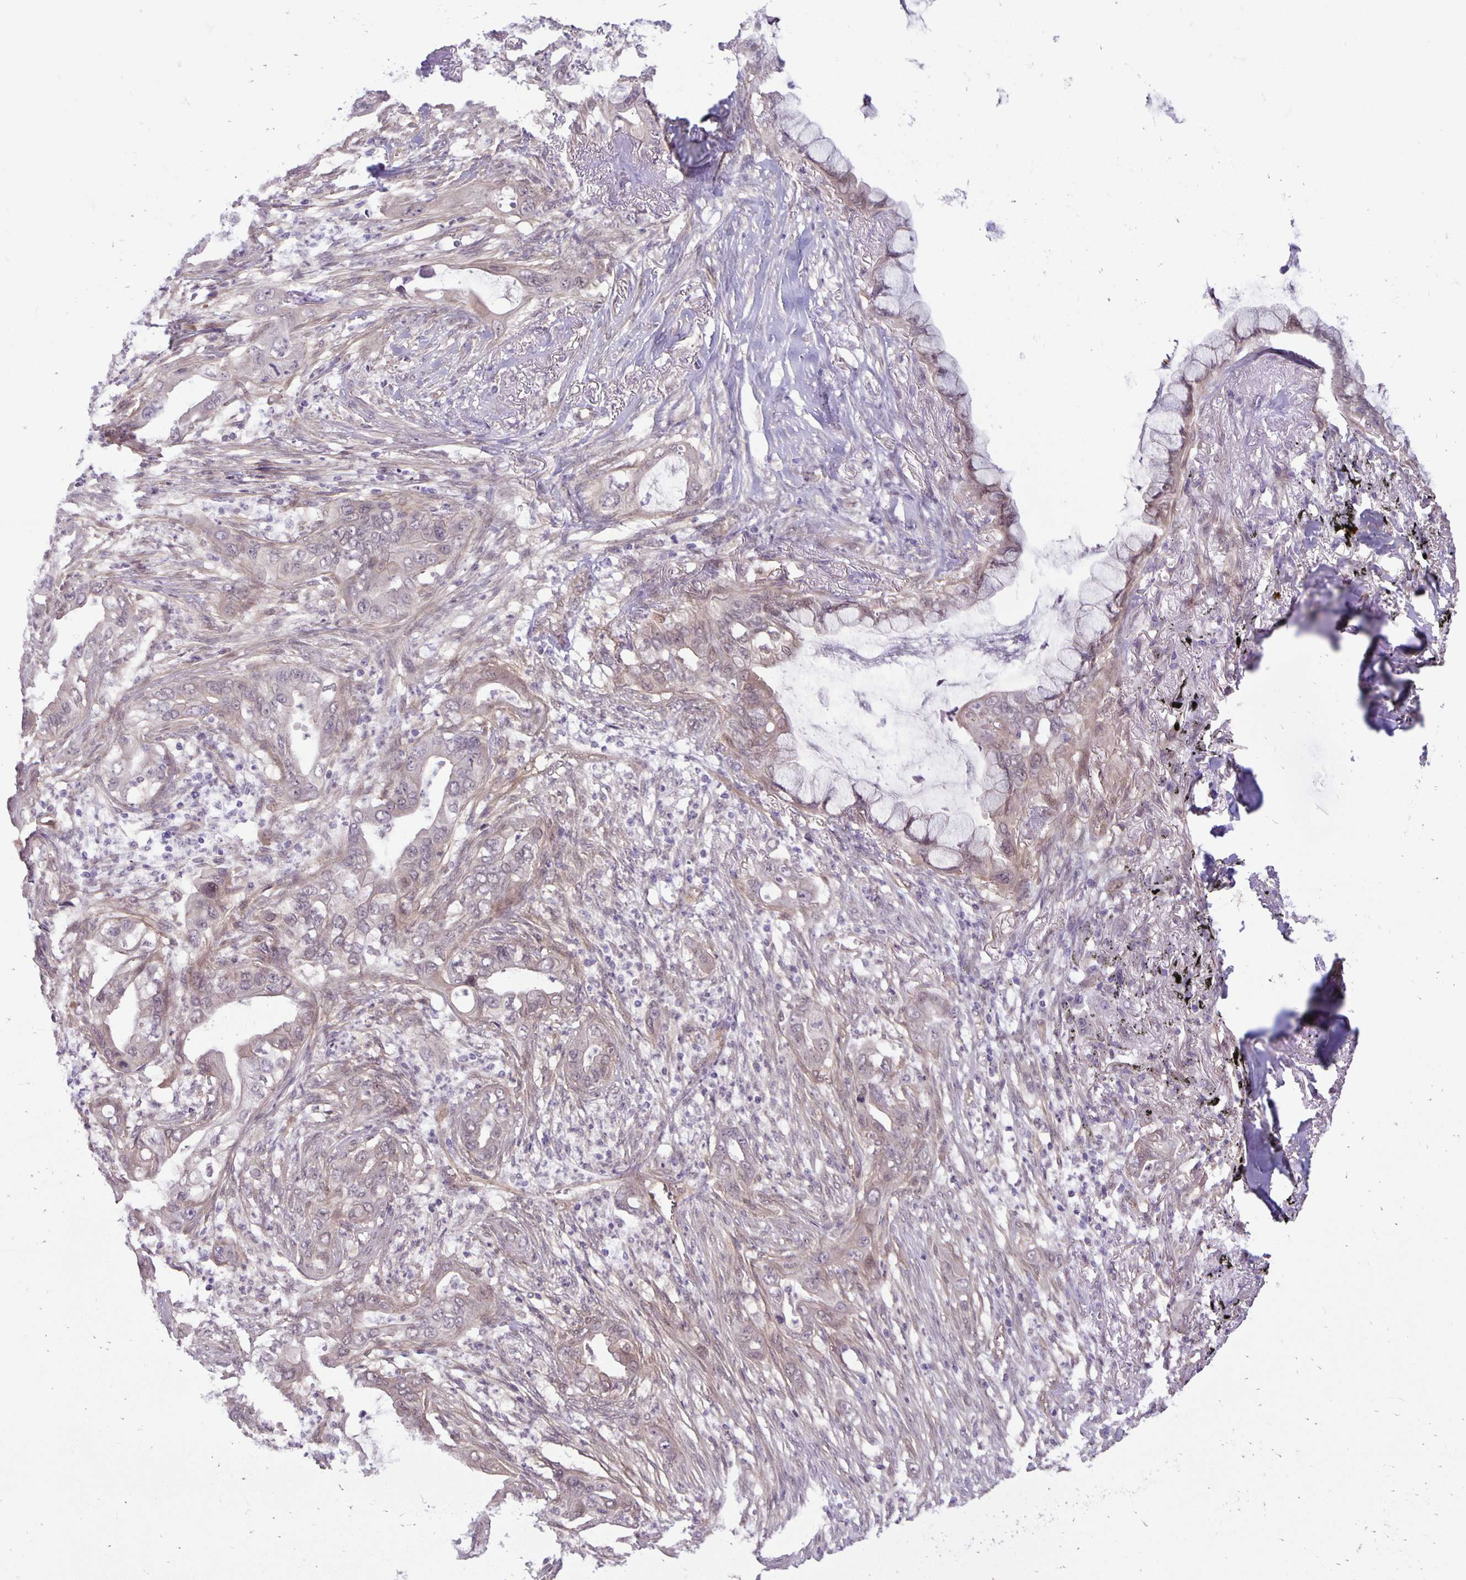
{"staining": {"intensity": "weak", "quantity": "25%-75%", "location": "cytoplasmic/membranous"}, "tissue": "lung cancer", "cell_type": "Tumor cells", "image_type": "cancer", "snomed": [{"axis": "morphology", "description": "Adenocarcinoma, NOS"}, {"axis": "topography", "description": "Lung"}], "caption": "Immunohistochemistry (IHC) (DAB (3,3'-diaminobenzidine)) staining of human lung cancer exhibits weak cytoplasmic/membranous protein expression in about 25%-75% of tumor cells.", "gene": "TAX1BP3", "patient": {"sex": "male", "age": 65}}